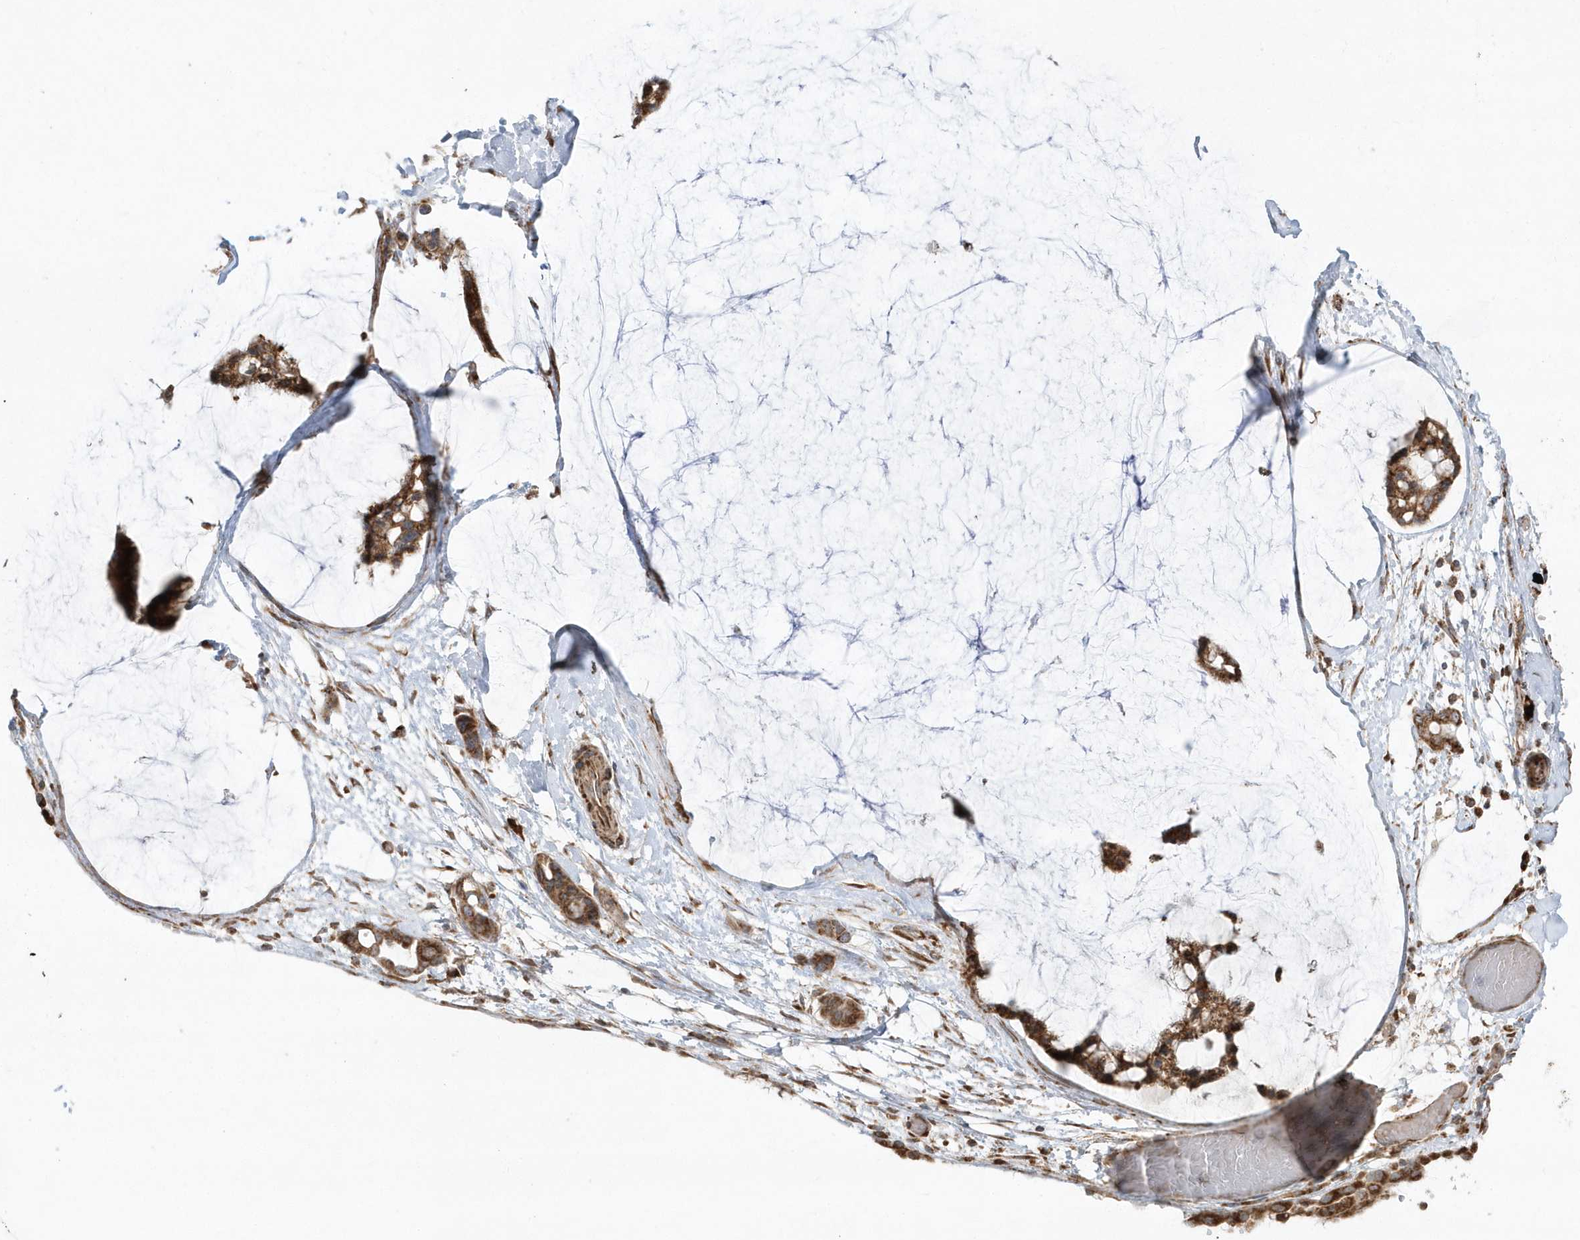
{"staining": {"intensity": "strong", "quantity": ">75%", "location": "cytoplasmic/membranous"}, "tissue": "ovarian cancer", "cell_type": "Tumor cells", "image_type": "cancer", "snomed": [{"axis": "morphology", "description": "Cystadenocarcinoma, mucinous, NOS"}, {"axis": "topography", "description": "Ovary"}], "caption": "There is high levels of strong cytoplasmic/membranous expression in tumor cells of ovarian mucinous cystadenocarcinoma, as demonstrated by immunohistochemical staining (brown color).", "gene": "SH3BP2", "patient": {"sex": "female", "age": 39}}